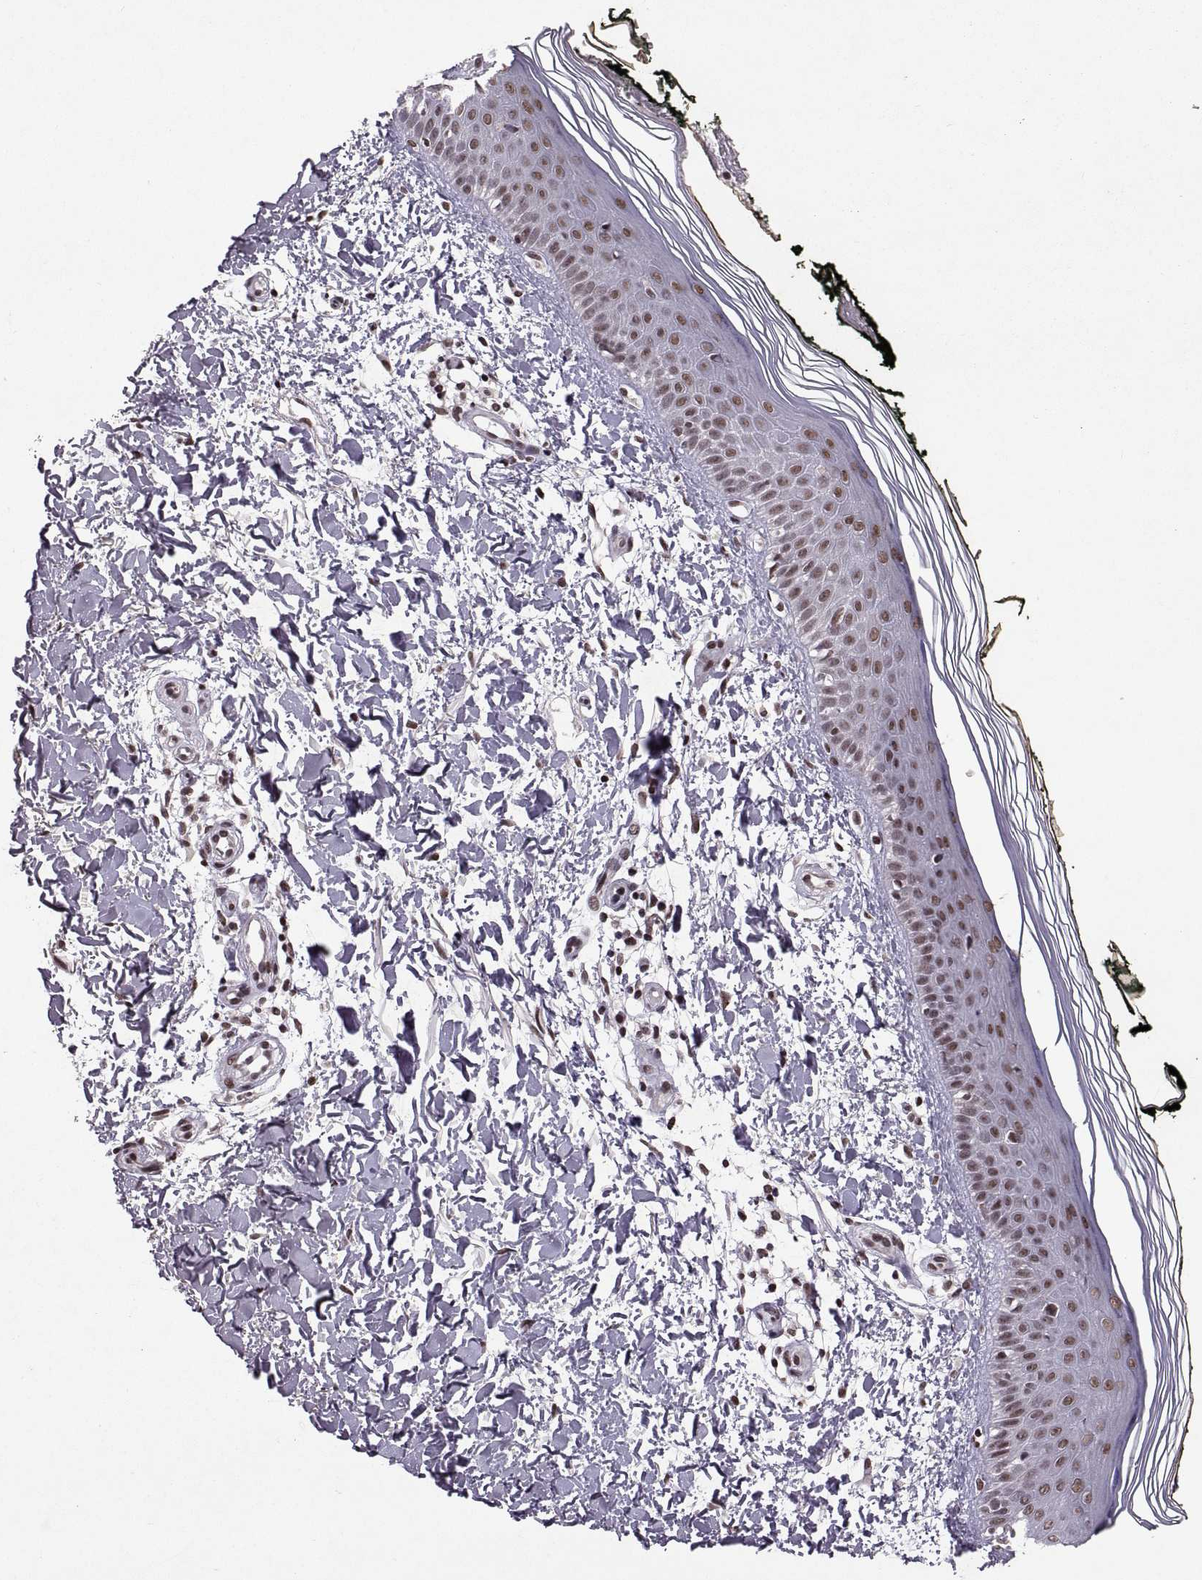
{"staining": {"intensity": "moderate", "quantity": ">75%", "location": "nuclear"}, "tissue": "skin", "cell_type": "Fibroblasts", "image_type": "normal", "snomed": [{"axis": "morphology", "description": "Normal tissue, NOS"}, {"axis": "topography", "description": "Skin"}], "caption": "A micrograph showing moderate nuclear staining in approximately >75% of fibroblasts in unremarkable skin, as visualized by brown immunohistochemical staining.", "gene": "MT1E", "patient": {"sex": "female", "age": 62}}